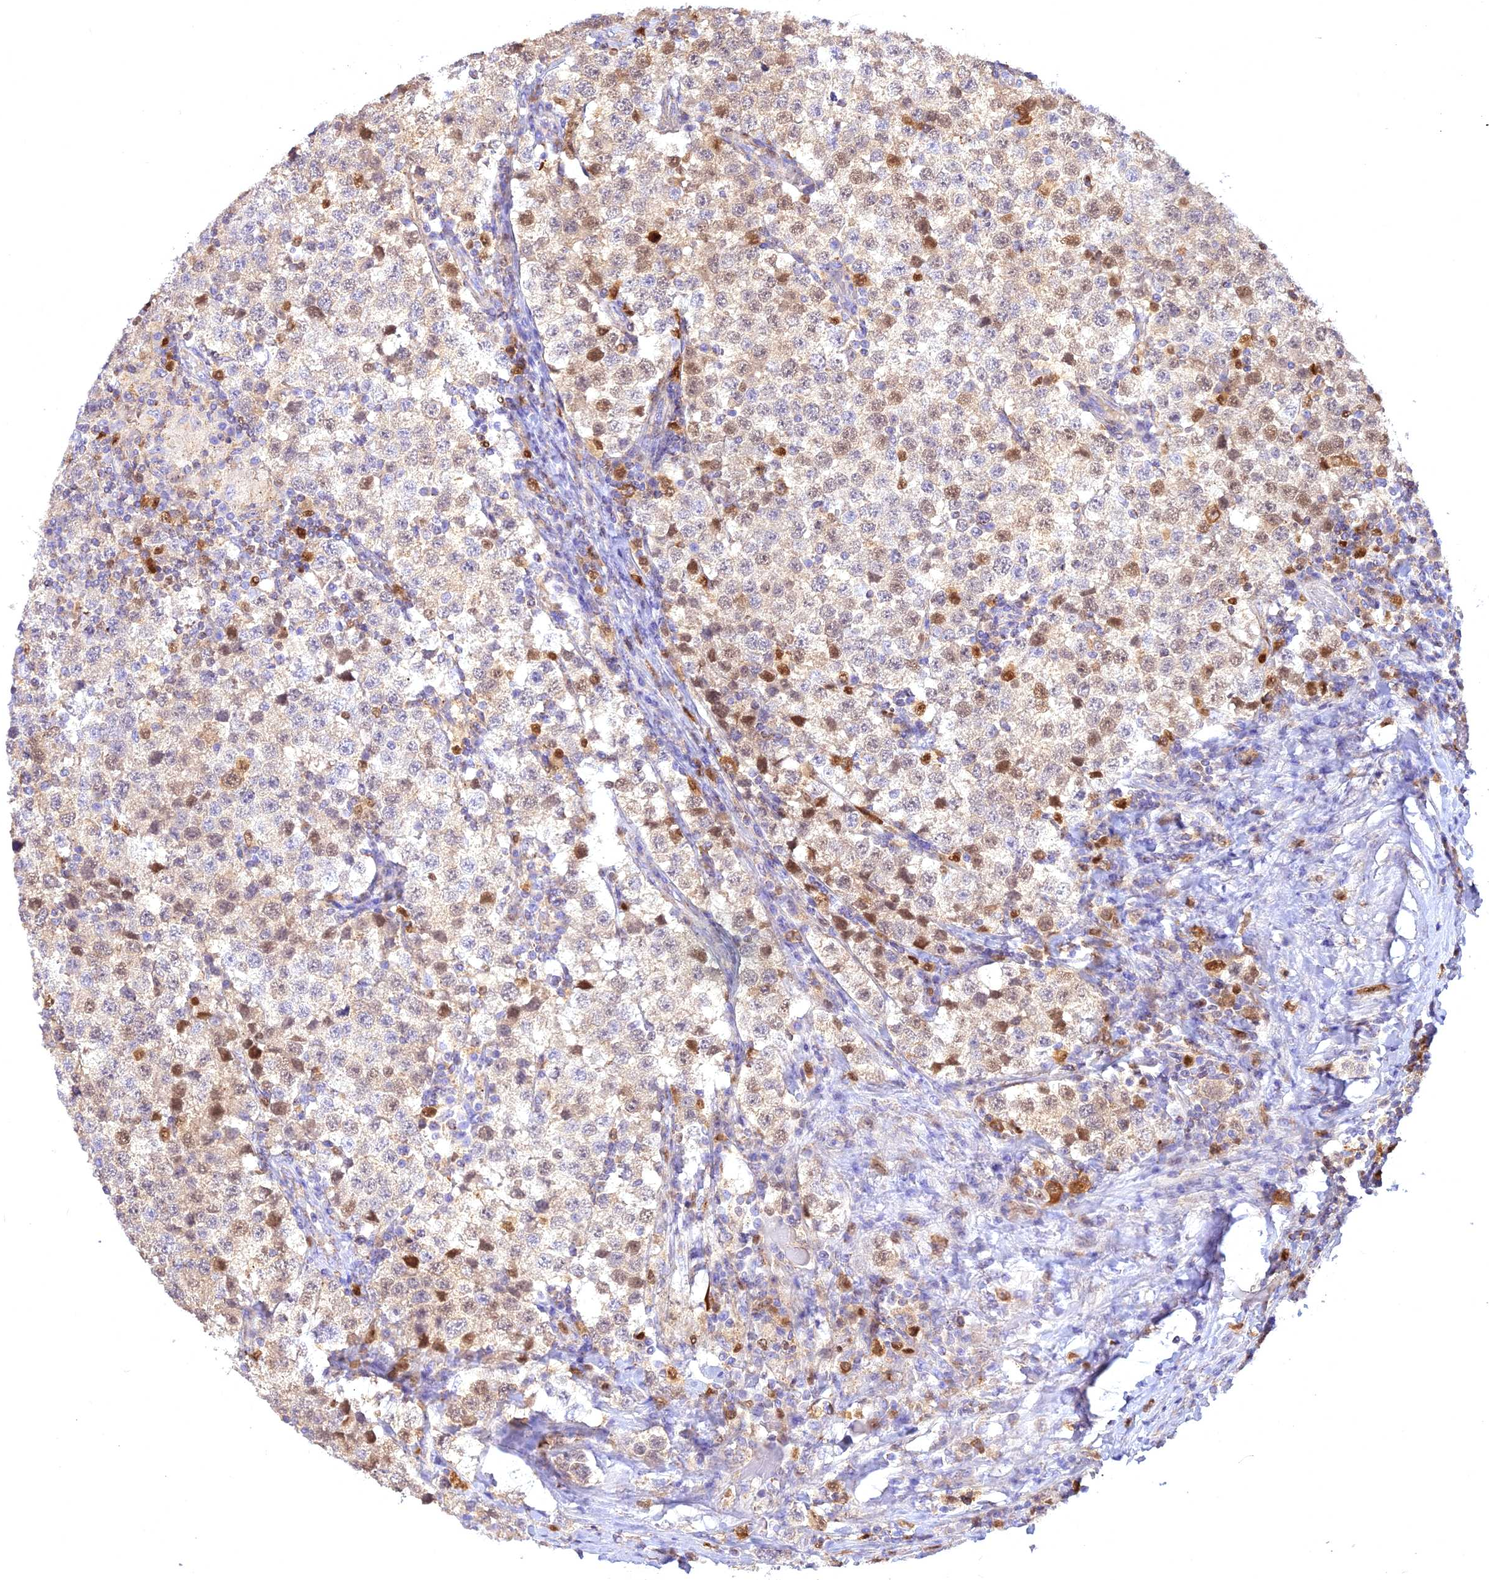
{"staining": {"intensity": "moderate", "quantity": "25%-75%", "location": "cytoplasmic/membranous,nuclear"}, "tissue": "testis cancer", "cell_type": "Tumor cells", "image_type": "cancer", "snomed": [{"axis": "morphology", "description": "Seminoma, NOS"}, {"axis": "topography", "description": "Testis"}], "caption": "DAB immunohistochemical staining of testis cancer displays moderate cytoplasmic/membranous and nuclear protein expression in approximately 25%-75% of tumor cells.", "gene": "CENPV", "patient": {"sex": "male", "age": 34}}